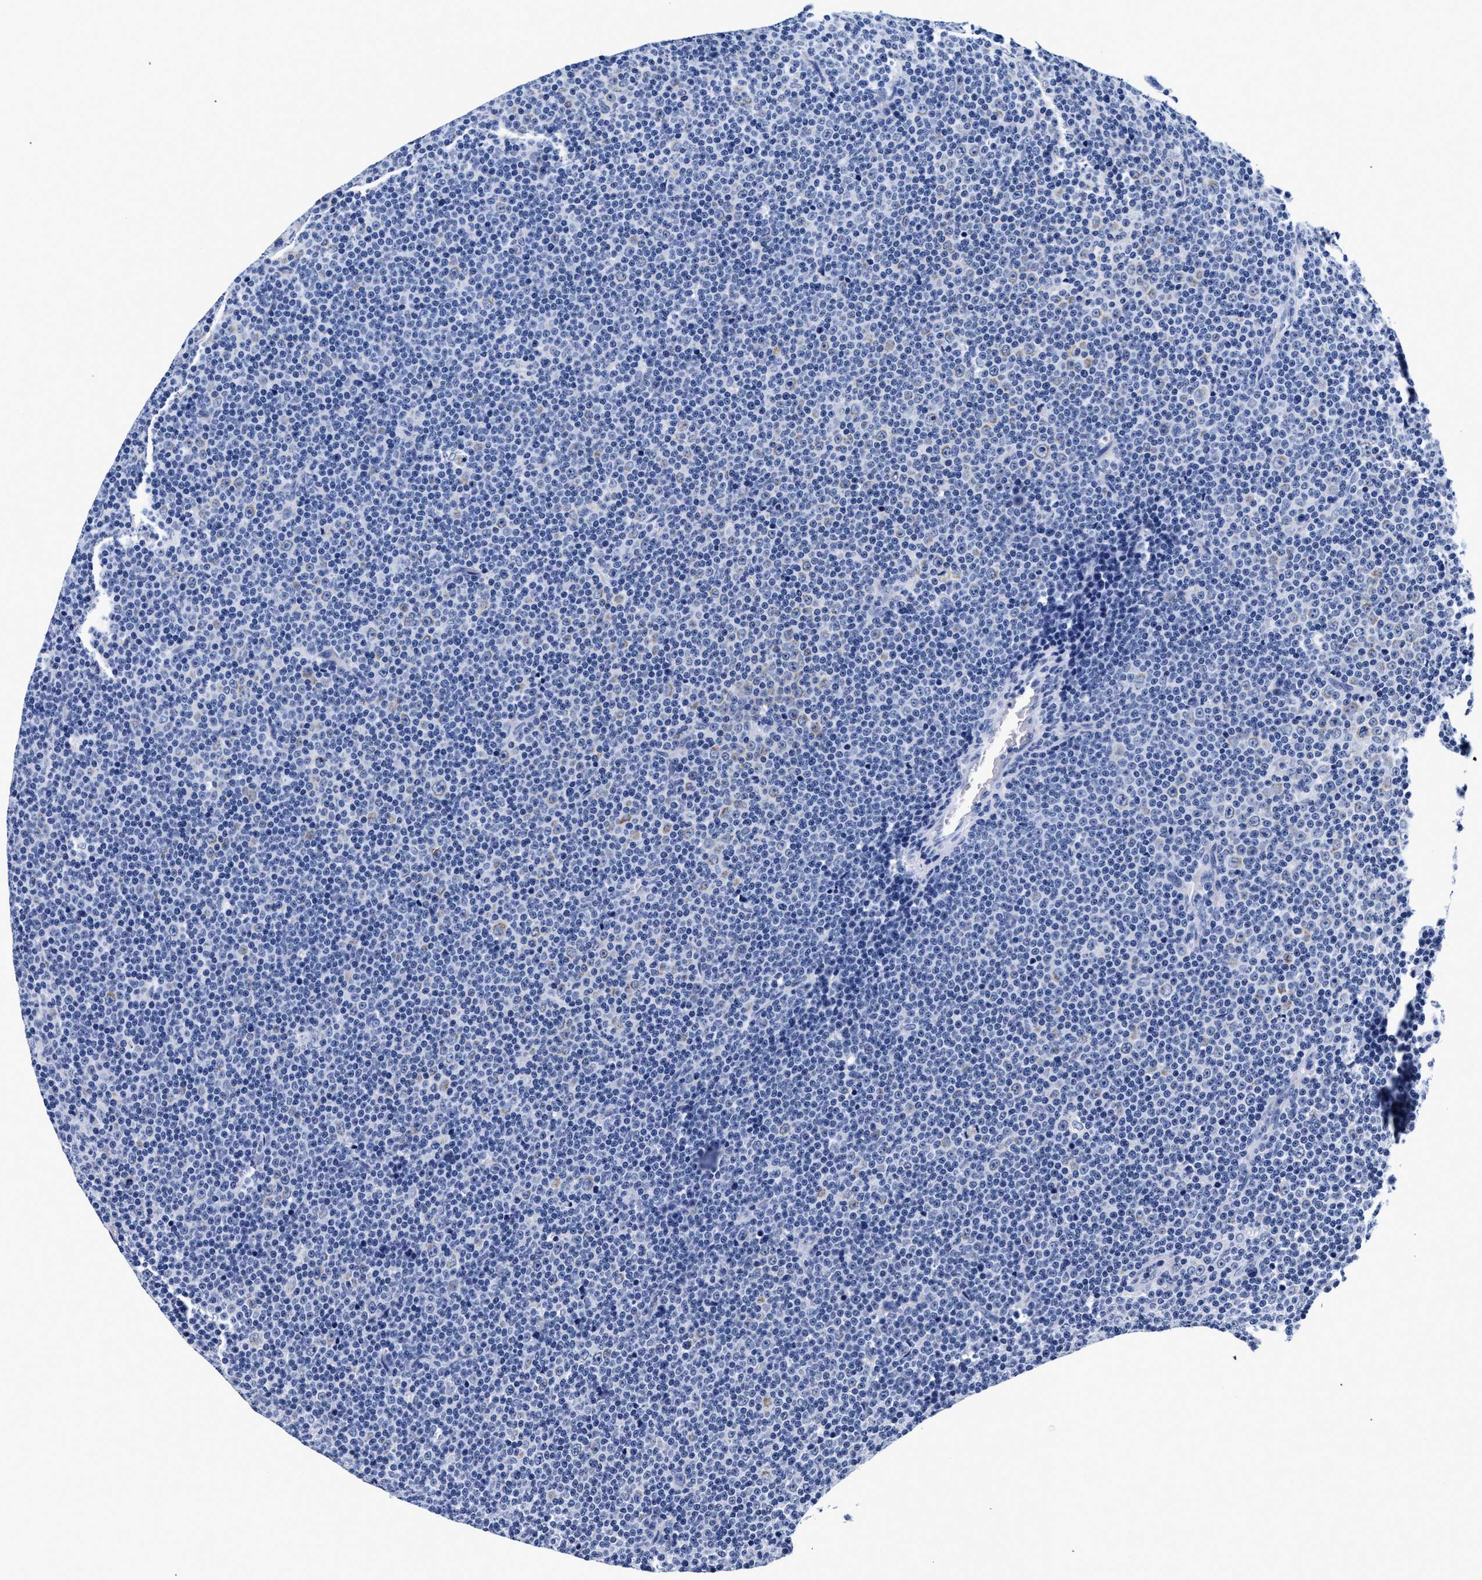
{"staining": {"intensity": "negative", "quantity": "none", "location": "none"}, "tissue": "lymphoma", "cell_type": "Tumor cells", "image_type": "cancer", "snomed": [{"axis": "morphology", "description": "Malignant lymphoma, non-Hodgkin's type, Low grade"}, {"axis": "topography", "description": "Lymph node"}], "caption": "Tumor cells show no significant protein expression in lymphoma.", "gene": "RAB3B", "patient": {"sex": "female", "age": 67}}